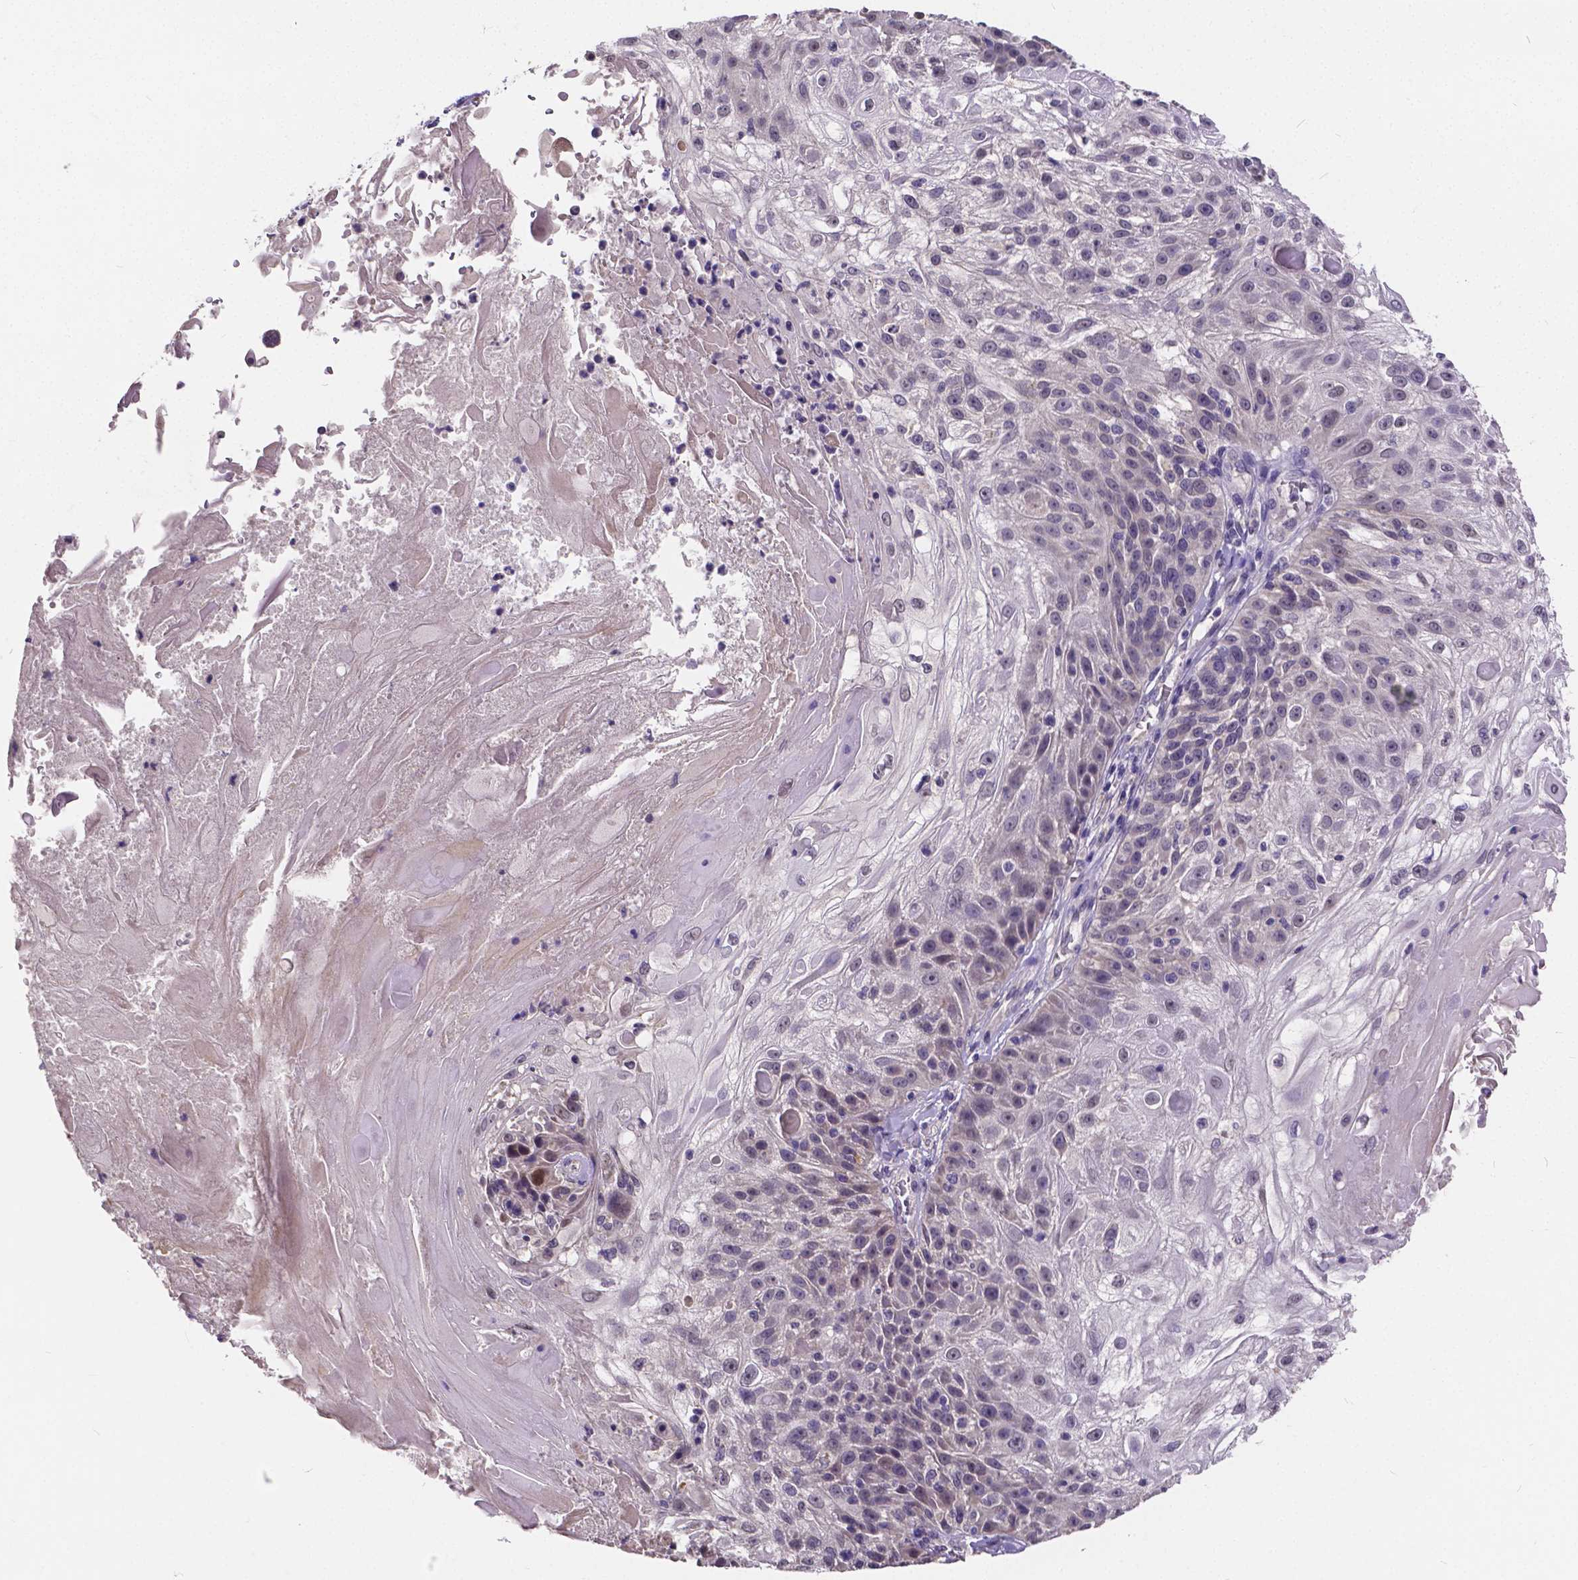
{"staining": {"intensity": "negative", "quantity": "none", "location": "none"}, "tissue": "skin cancer", "cell_type": "Tumor cells", "image_type": "cancer", "snomed": [{"axis": "morphology", "description": "Normal tissue, NOS"}, {"axis": "morphology", "description": "Squamous cell carcinoma, NOS"}, {"axis": "topography", "description": "Skin"}], "caption": "Image shows no significant protein staining in tumor cells of skin squamous cell carcinoma.", "gene": "CTNNA2", "patient": {"sex": "female", "age": 83}}